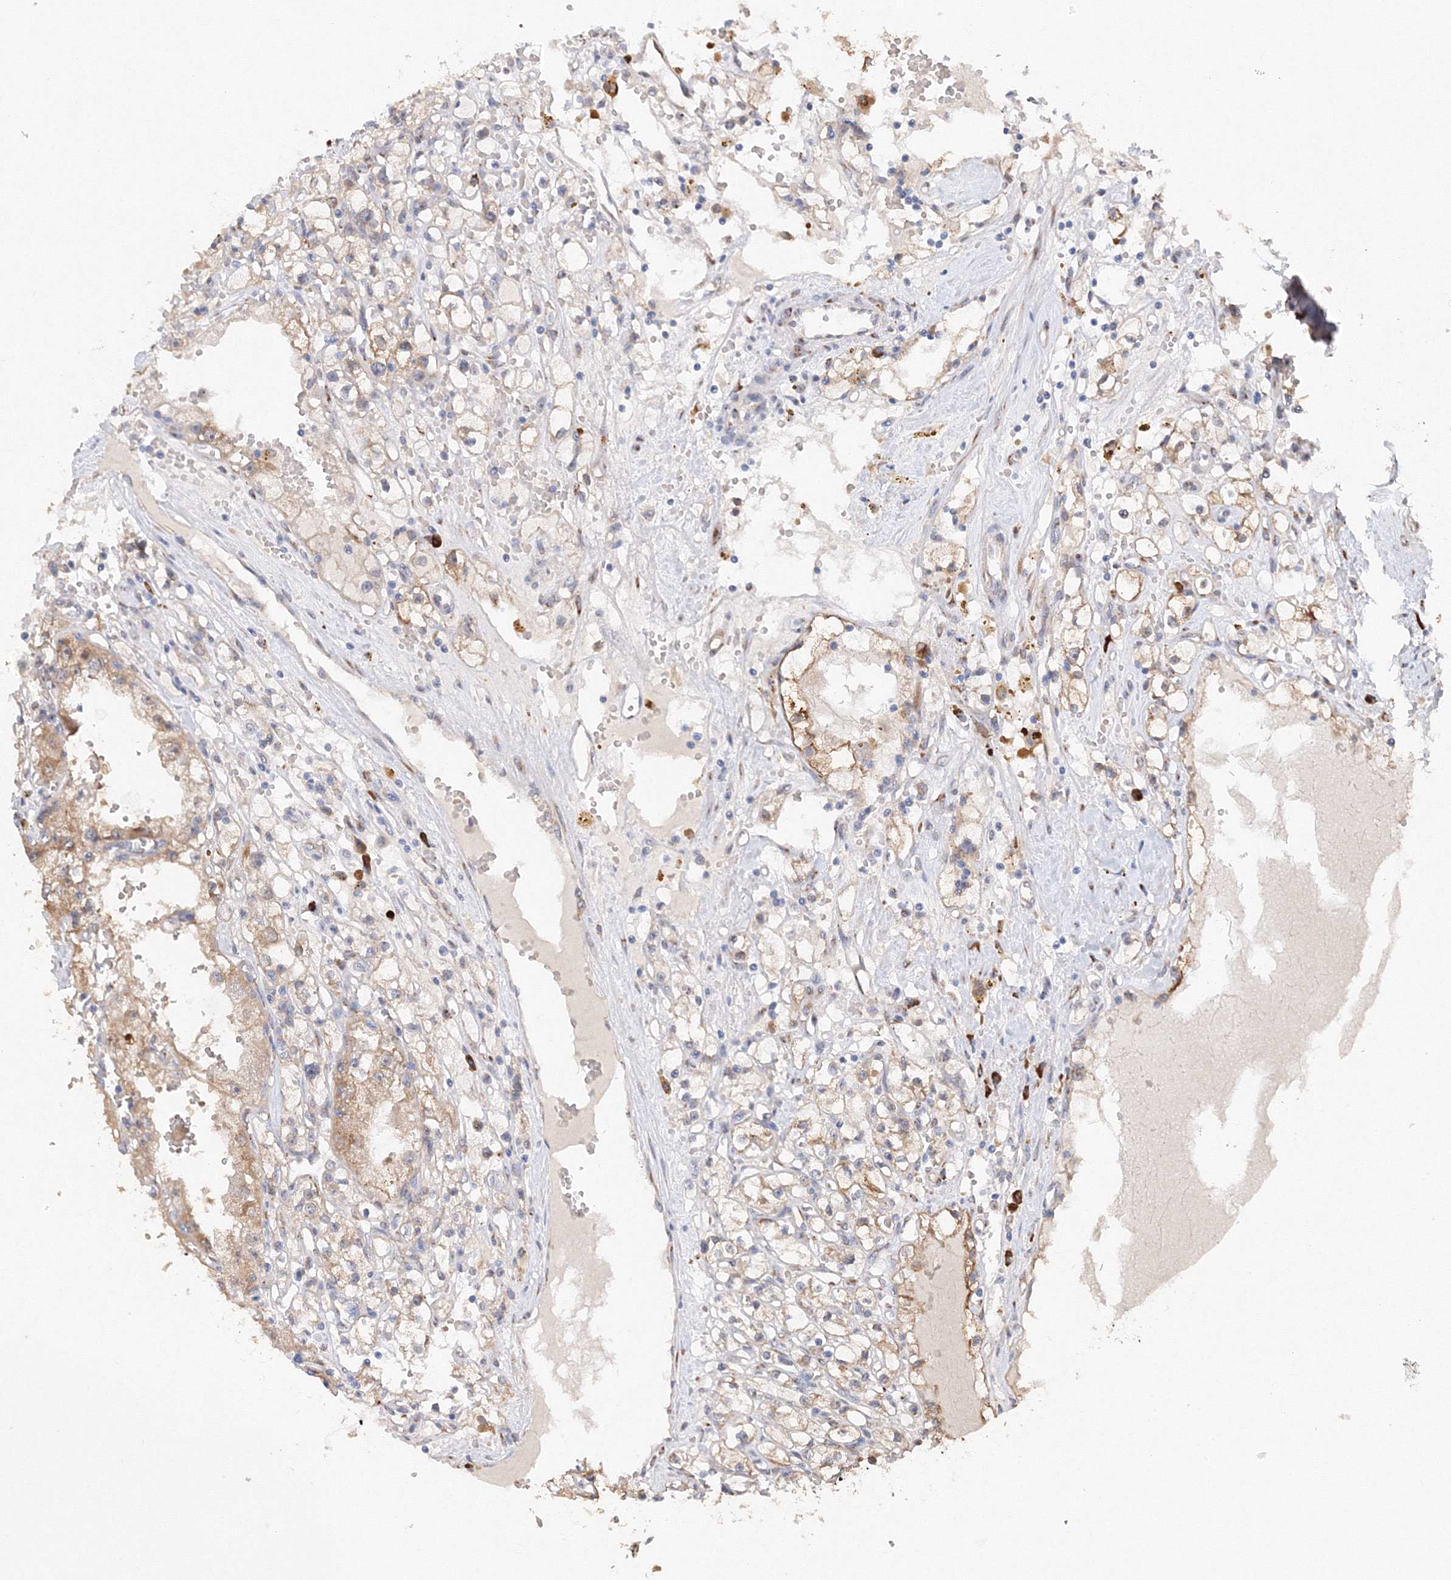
{"staining": {"intensity": "weak", "quantity": "25%-75%", "location": "cytoplasmic/membranous"}, "tissue": "renal cancer", "cell_type": "Tumor cells", "image_type": "cancer", "snomed": [{"axis": "morphology", "description": "Adenocarcinoma, NOS"}, {"axis": "topography", "description": "Kidney"}], "caption": "Renal adenocarcinoma stained with a brown dye demonstrates weak cytoplasmic/membranous positive staining in about 25%-75% of tumor cells.", "gene": "DIS3L2", "patient": {"sex": "male", "age": 56}}